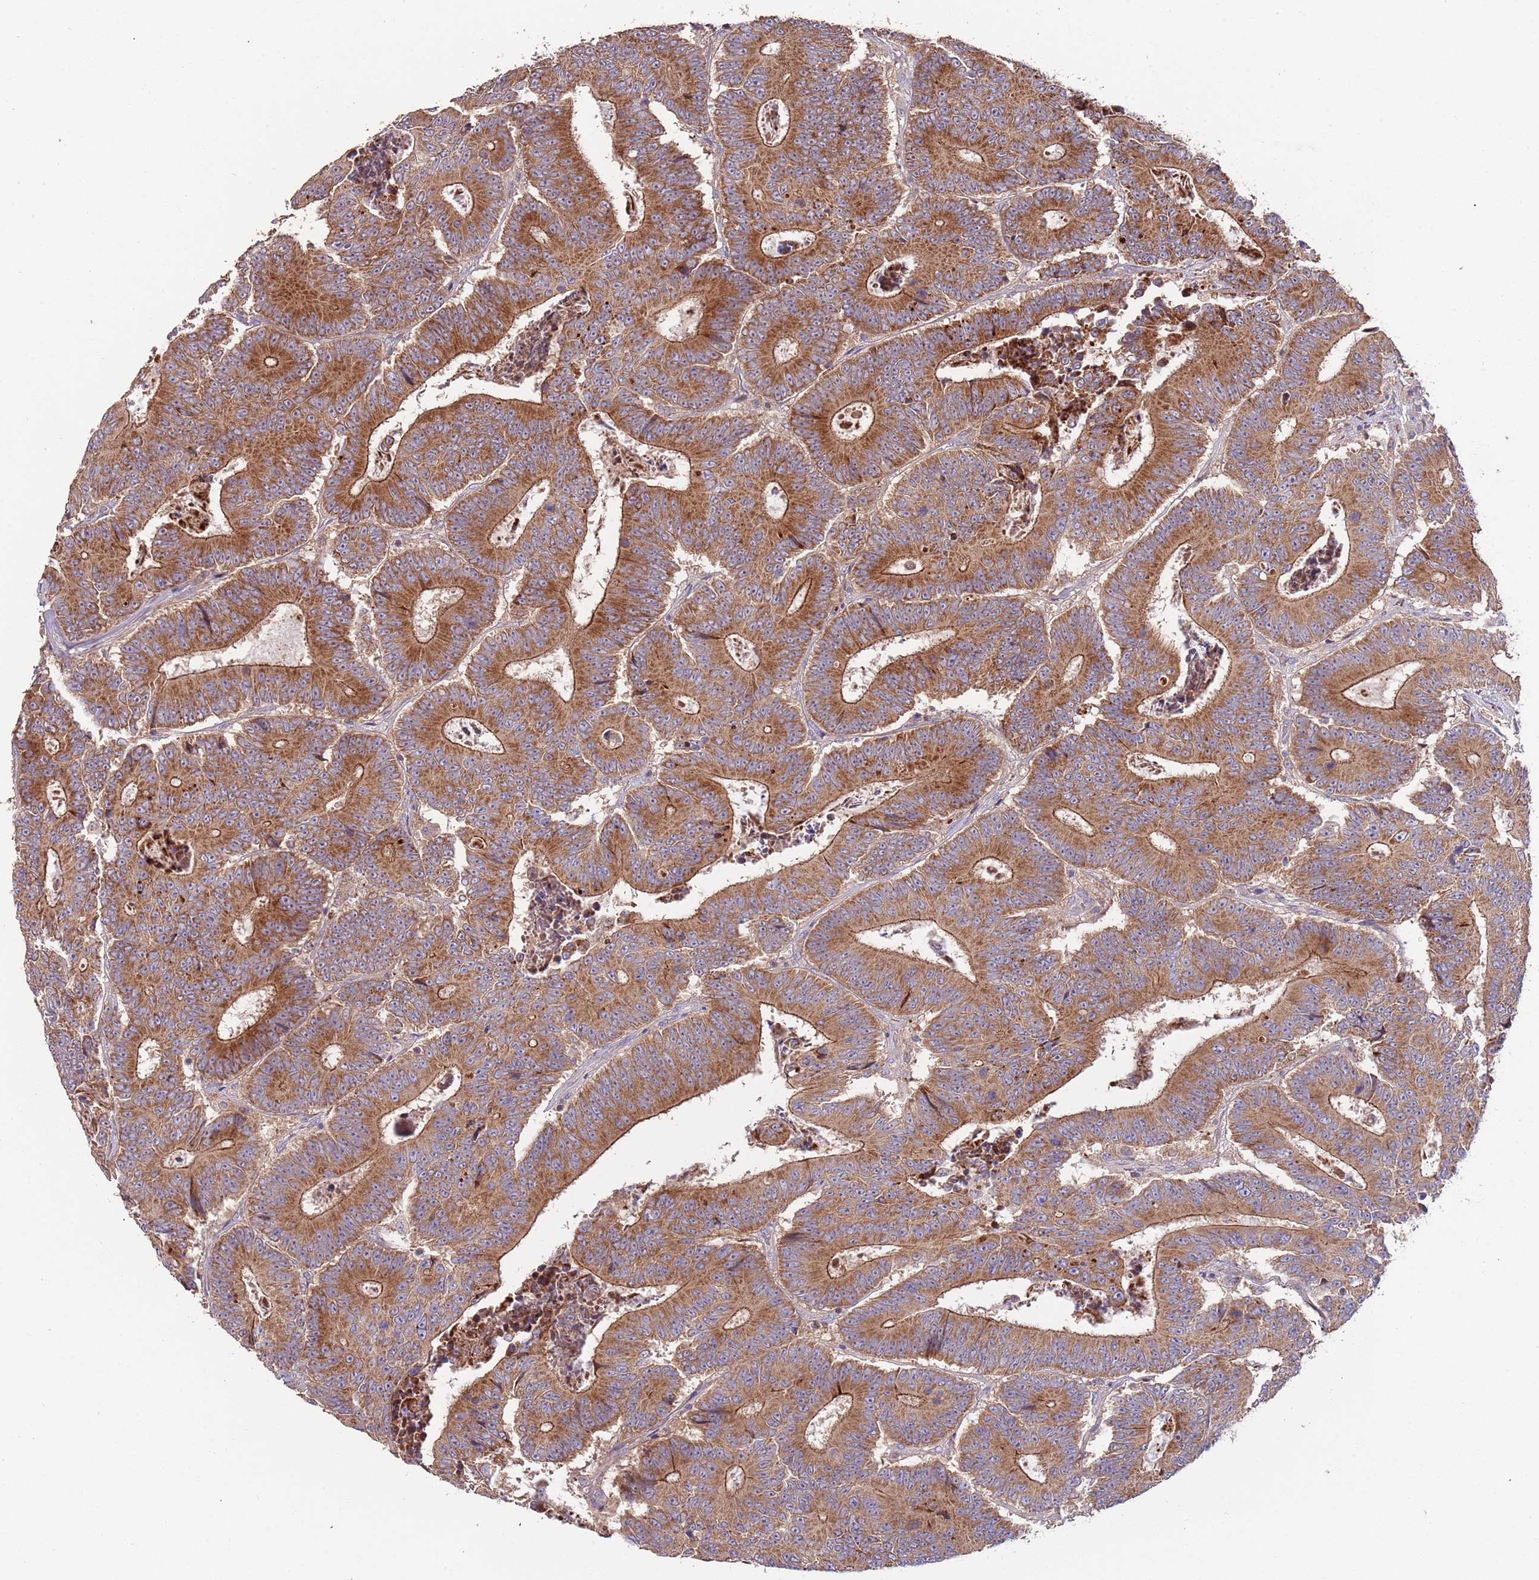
{"staining": {"intensity": "strong", "quantity": ">75%", "location": "cytoplasmic/membranous"}, "tissue": "colorectal cancer", "cell_type": "Tumor cells", "image_type": "cancer", "snomed": [{"axis": "morphology", "description": "Adenocarcinoma, NOS"}, {"axis": "topography", "description": "Colon"}], "caption": "Colorectal cancer (adenocarcinoma) tissue displays strong cytoplasmic/membranous staining in approximately >75% of tumor cells", "gene": "ABCC10", "patient": {"sex": "male", "age": 83}}